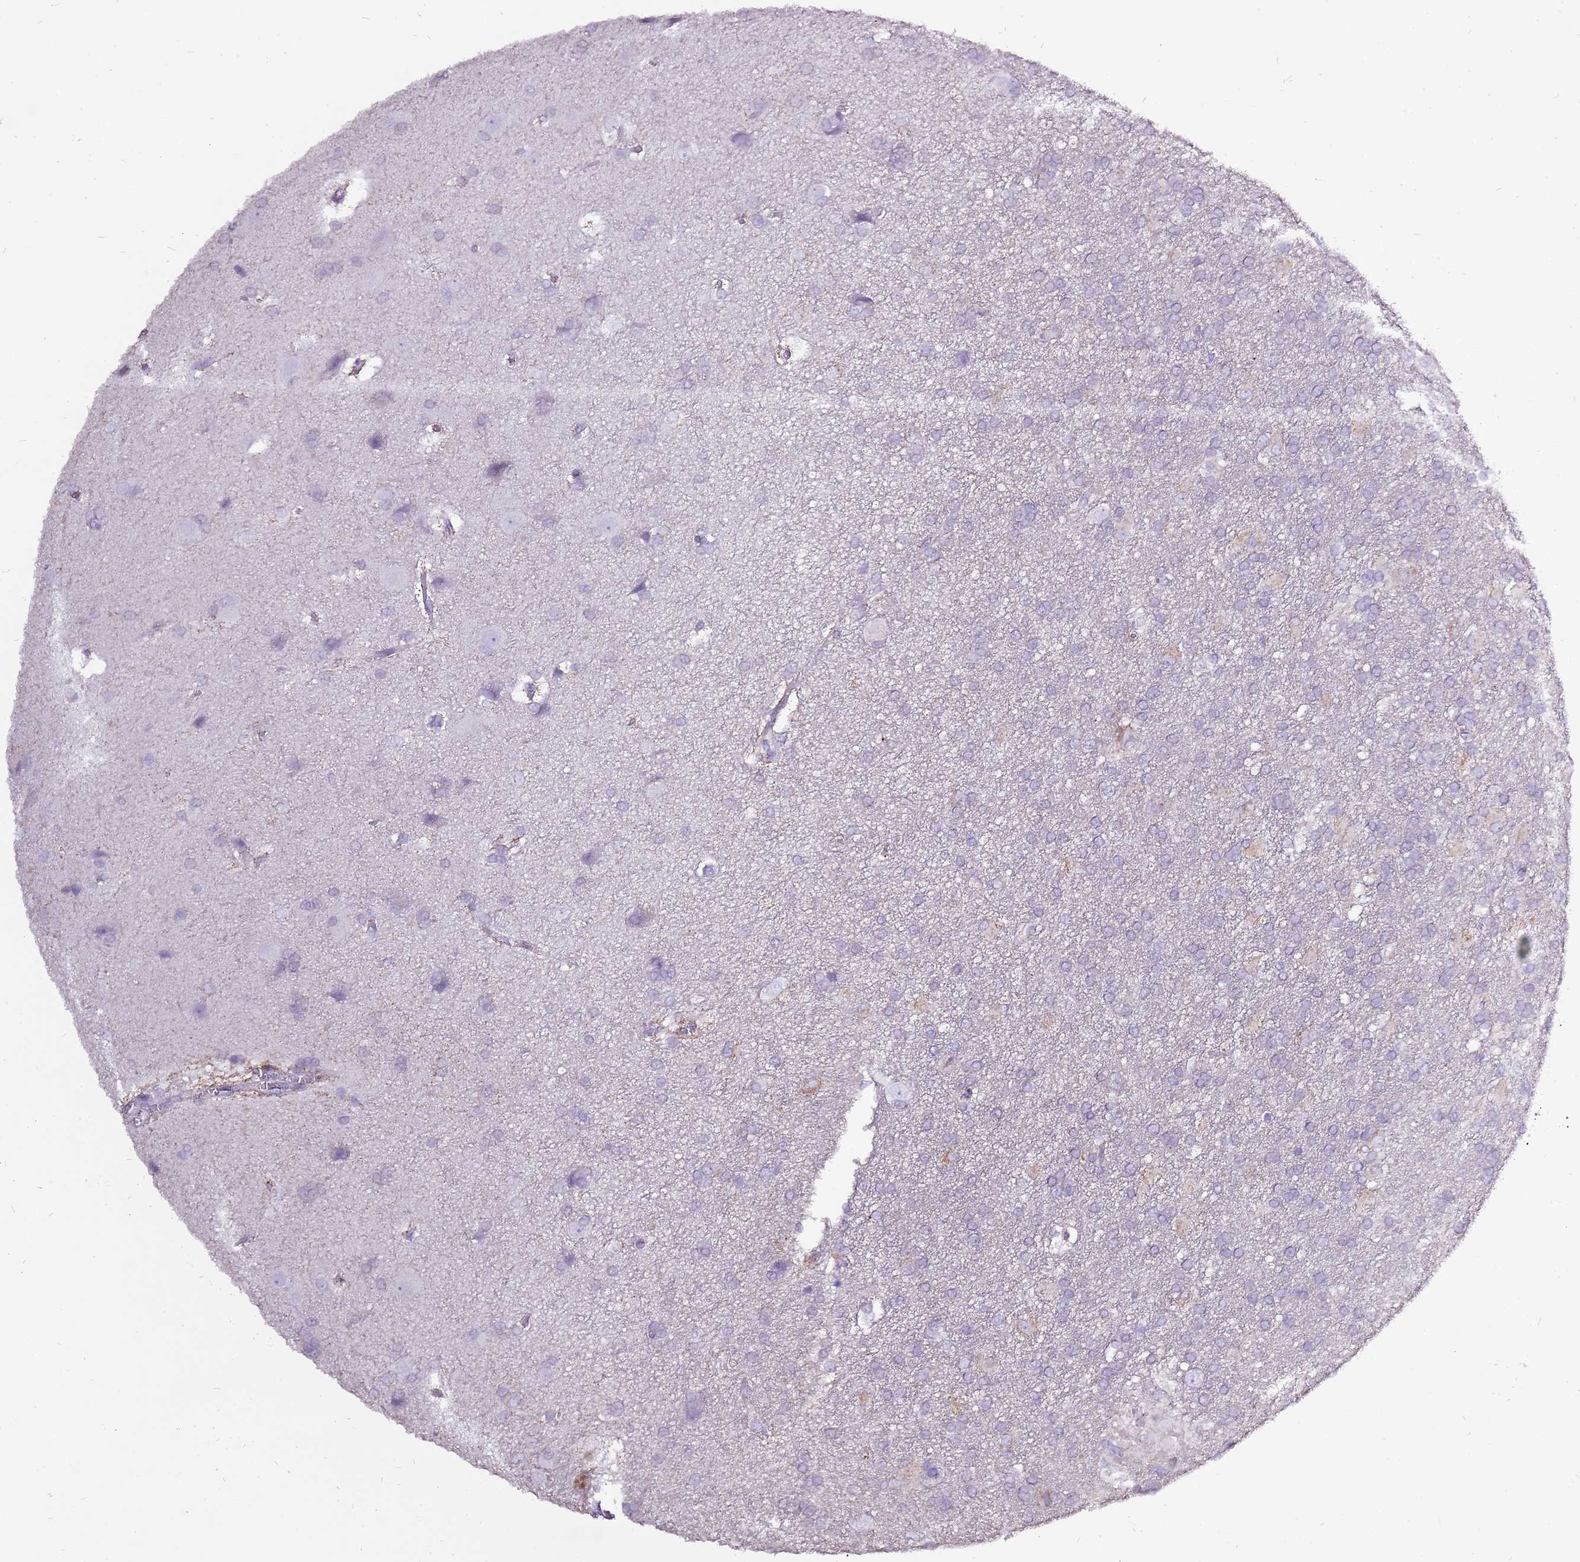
{"staining": {"intensity": "negative", "quantity": "none", "location": "none"}, "tissue": "glioma", "cell_type": "Tumor cells", "image_type": "cancer", "snomed": [{"axis": "morphology", "description": "Glioma, malignant, Low grade"}, {"axis": "topography", "description": "Brain"}], "caption": "An image of malignant glioma (low-grade) stained for a protein shows no brown staining in tumor cells.", "gene": "ACSS3", "patient": {"sex": "male", "age": 66}}